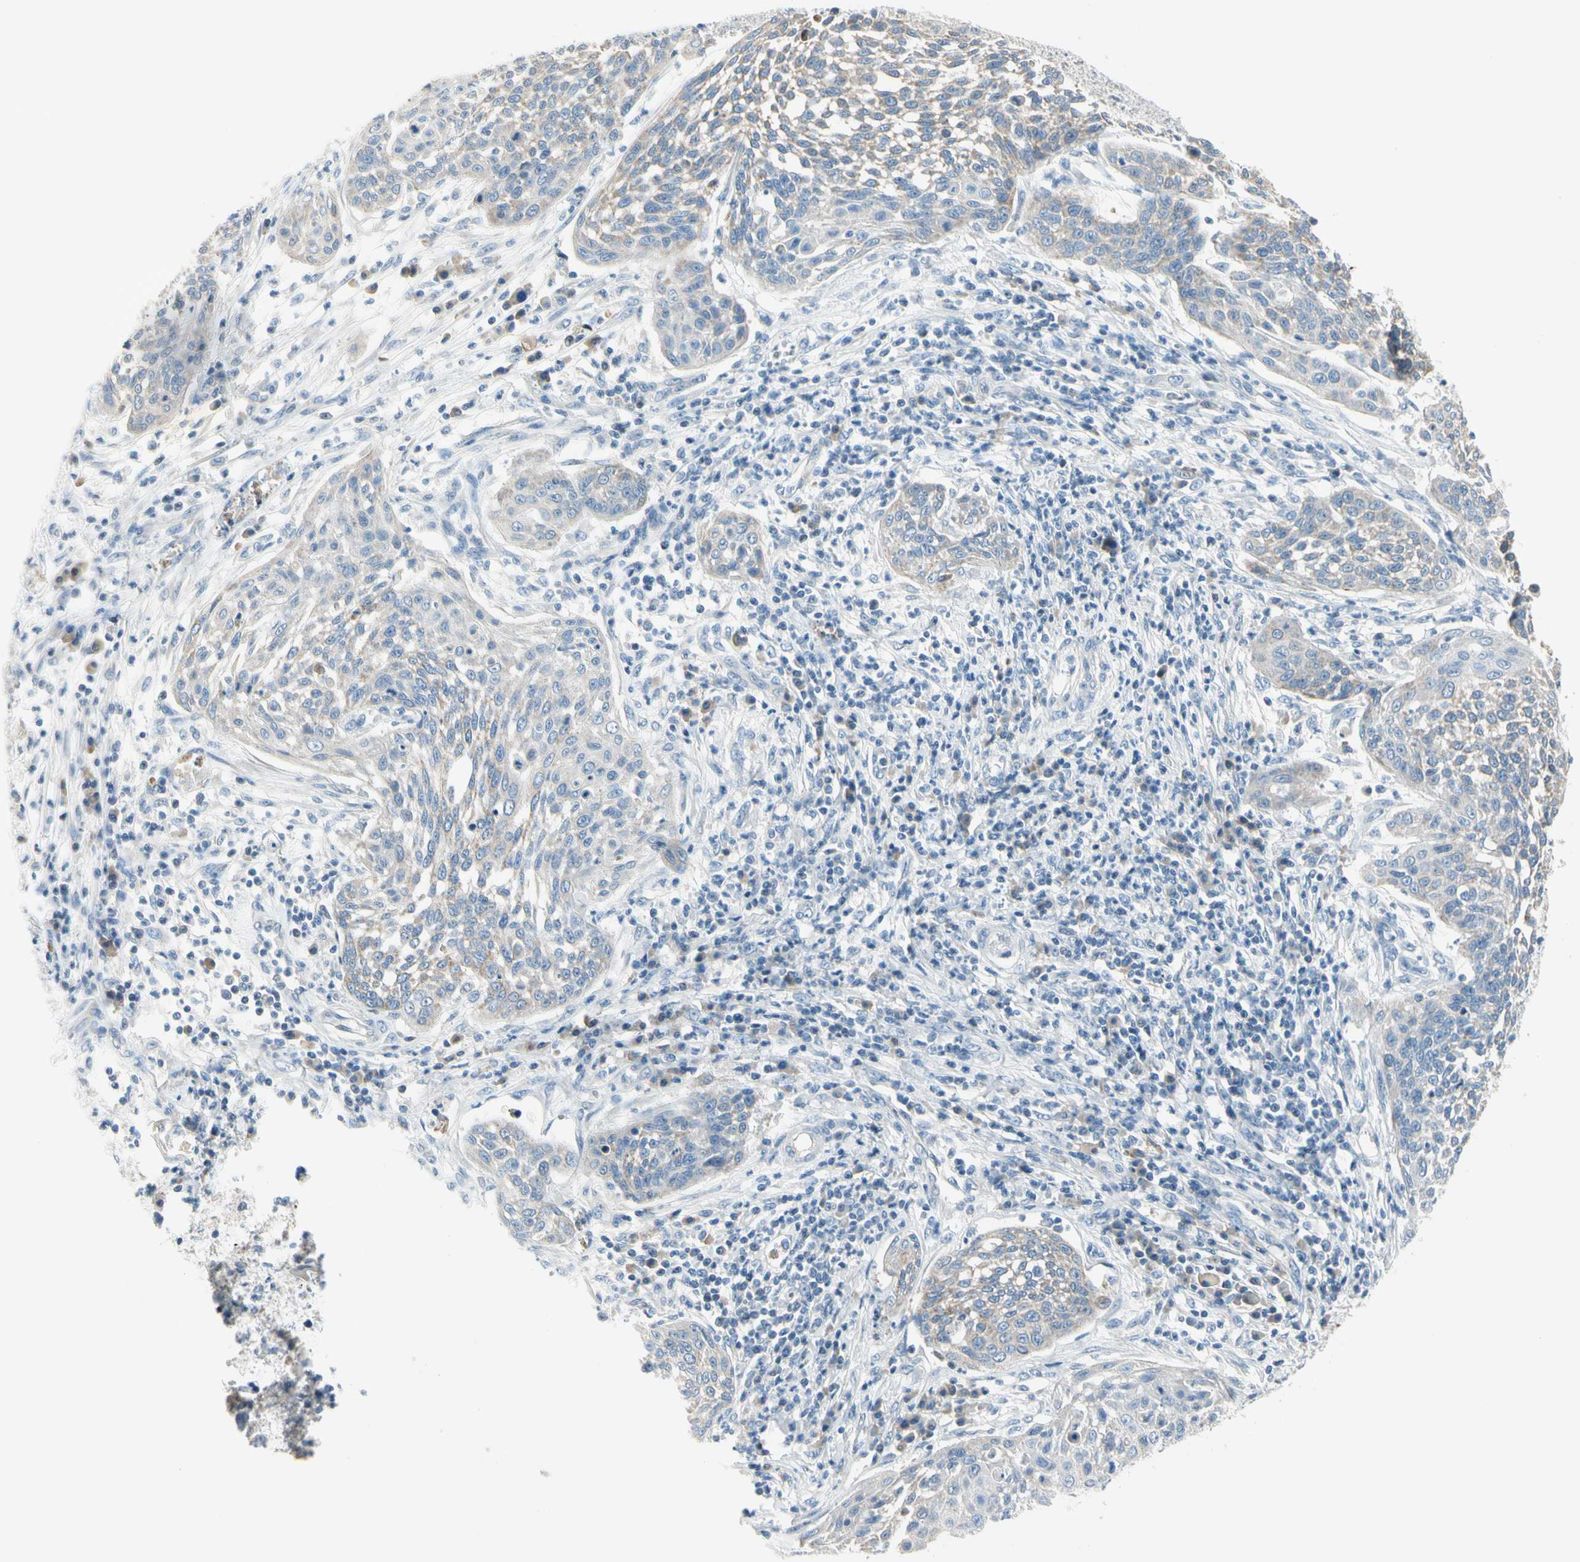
{"staining": {"intensity": "weak", "quantity": "25%-75%", "location": "cytoplasmic/membranous"}, "tissue": "cervical cancer", "cell_type": "Tumor cells", "image_type": "cancer", "snomed": [{"axis": "morphology", "description": "Squamous cell carcinoma, NOS"}, {"axis": "topography", "description": "Cervix"}], "caption": "Brown immunohistochemical staining in human cervical cancer (squamous cell carcinoma) reveals weak cytoplasmic/membranous expression in approximately 25%-75% of tumor cells.", "gene": "SLC6A15", "patient": {"sex": "female", "age": 34}}